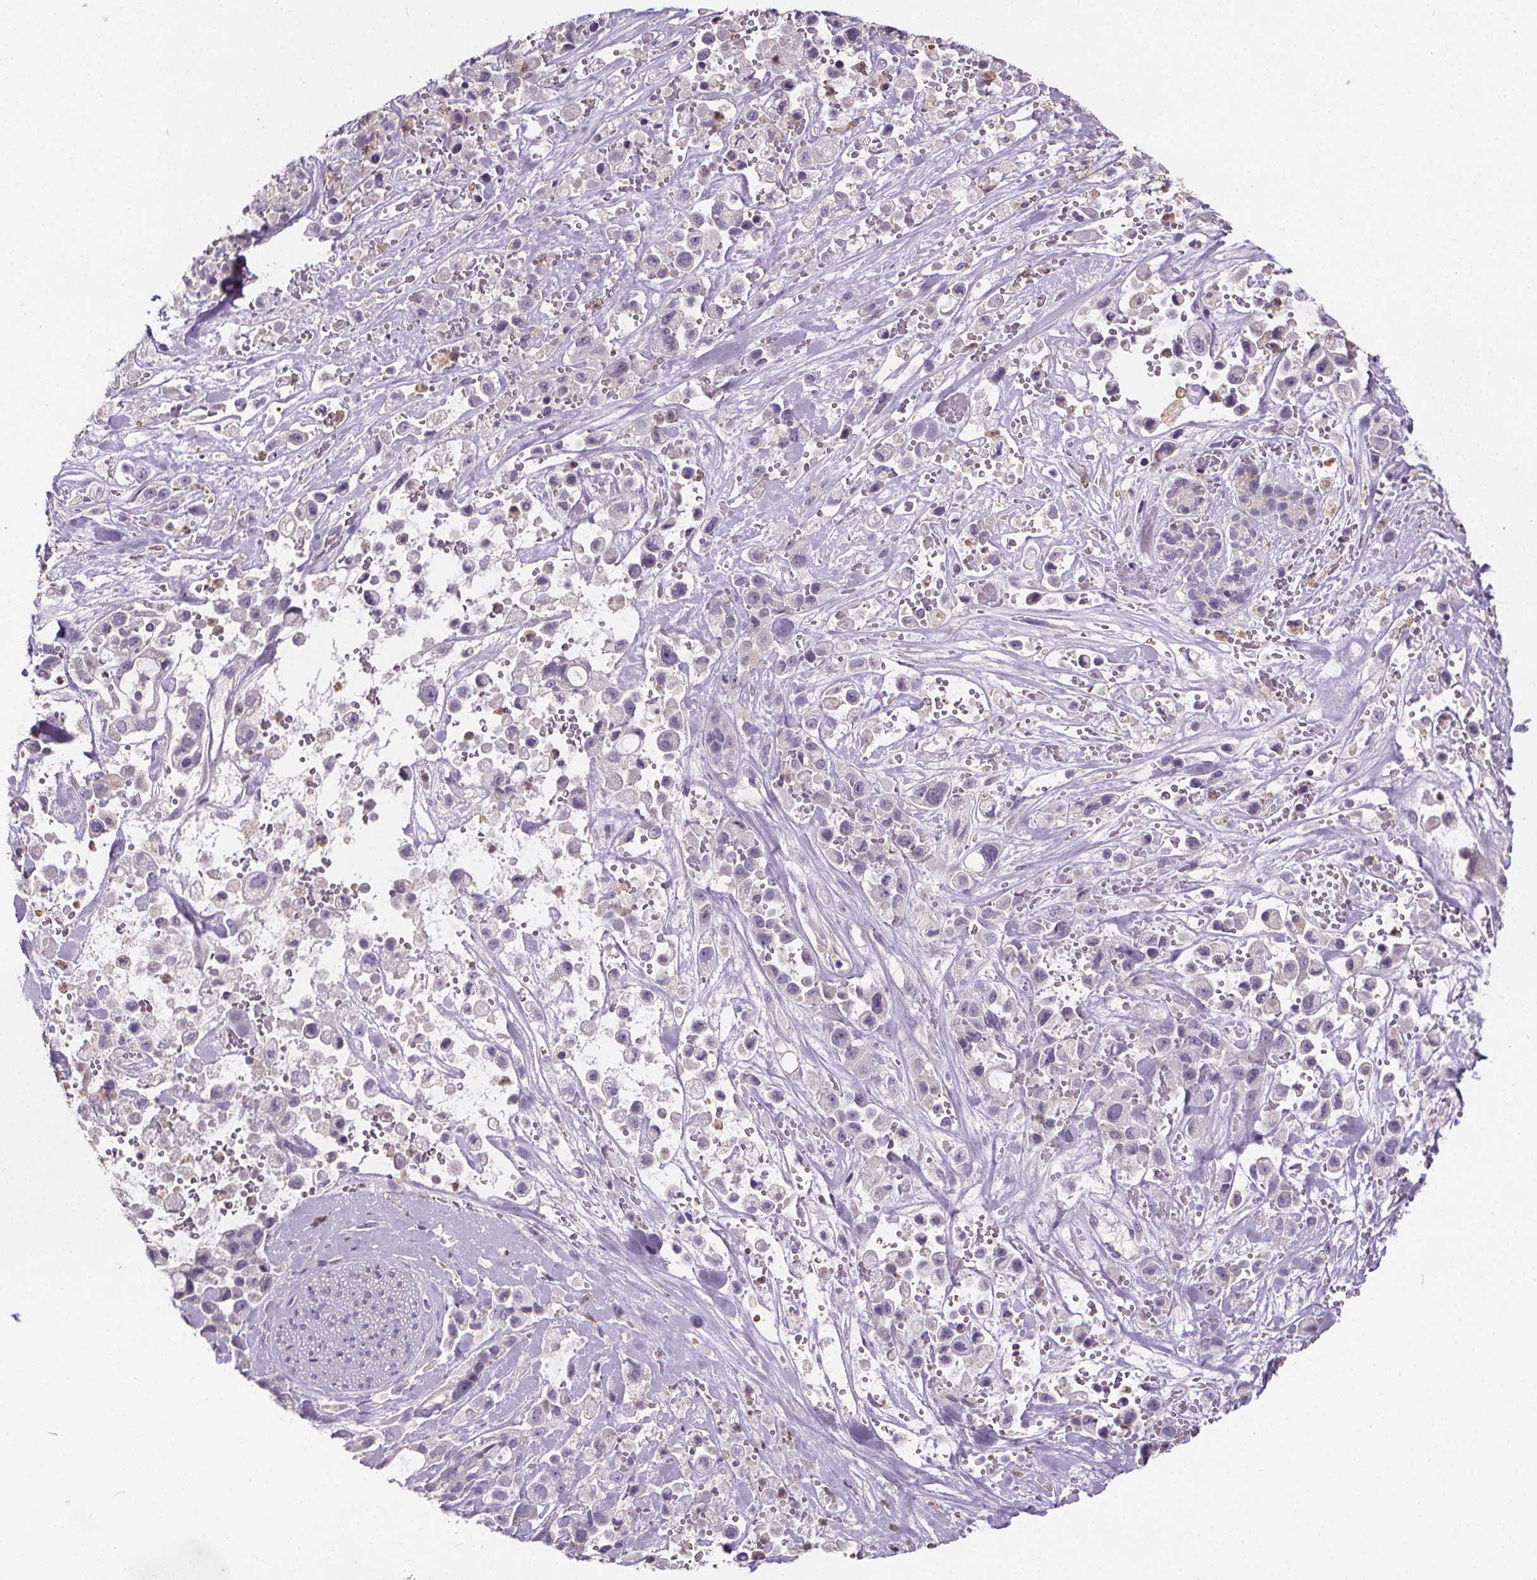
{"staining": {"intensity": "negative", "quantity": "none", "location": "none"}, "tissue": "pancreatic cancer", "cell_type": "Tumor cells", "image_type": "cancer", "snomed": [{"axis": "morphology", "description": "Adenocarcinoma, NOS"}, {"axis": "topography", "description": "Pancreas"}], "caption": "The immunohistochemistry (IHC) micrograph has no significant expression in tumor cells of pancreatic cancer (adenocarcinoma) tissue. (Brightfield microscopy of DAB IHC at high magnification).", "gene": "ATP6V1D", "patient": {"sex": "male", "age": 44}}